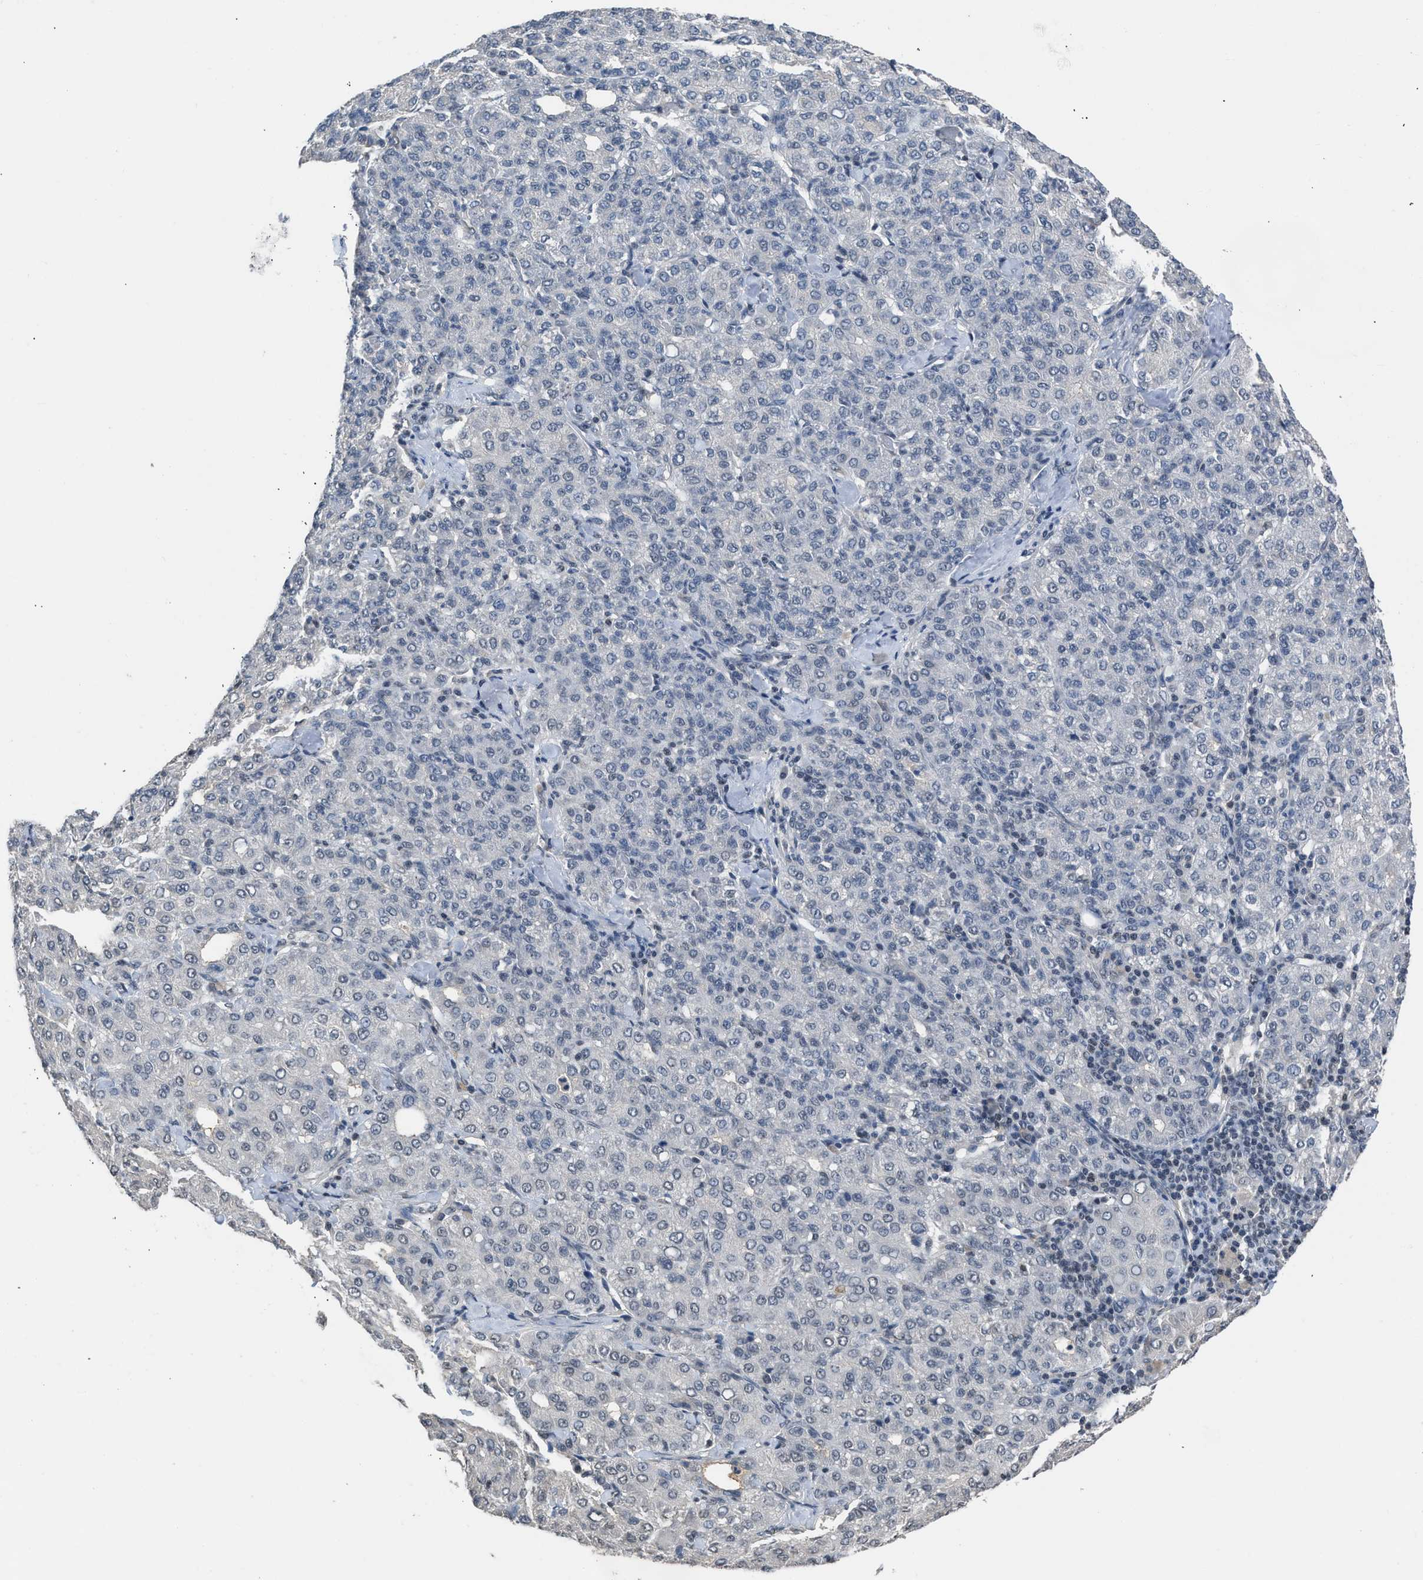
{"staining": {"intensity": "negative", "quantity": "none", "location": "none"}, "tissue": "liver cancer", "cell_type": "Tumor cells", "image_type": "cancer", "snomed": [{"axis": "morphology", "description": "Carcinoma, Hepatocellular, NOS"}, {"axis": "topography", "description": "Liver"}], "caption": "There is no significant positivity in tumor cells of liver cancer (hepatocellular carcinoma).", "gene": "TERF2IP", "patient": {"sex": "male", "age": 65}}